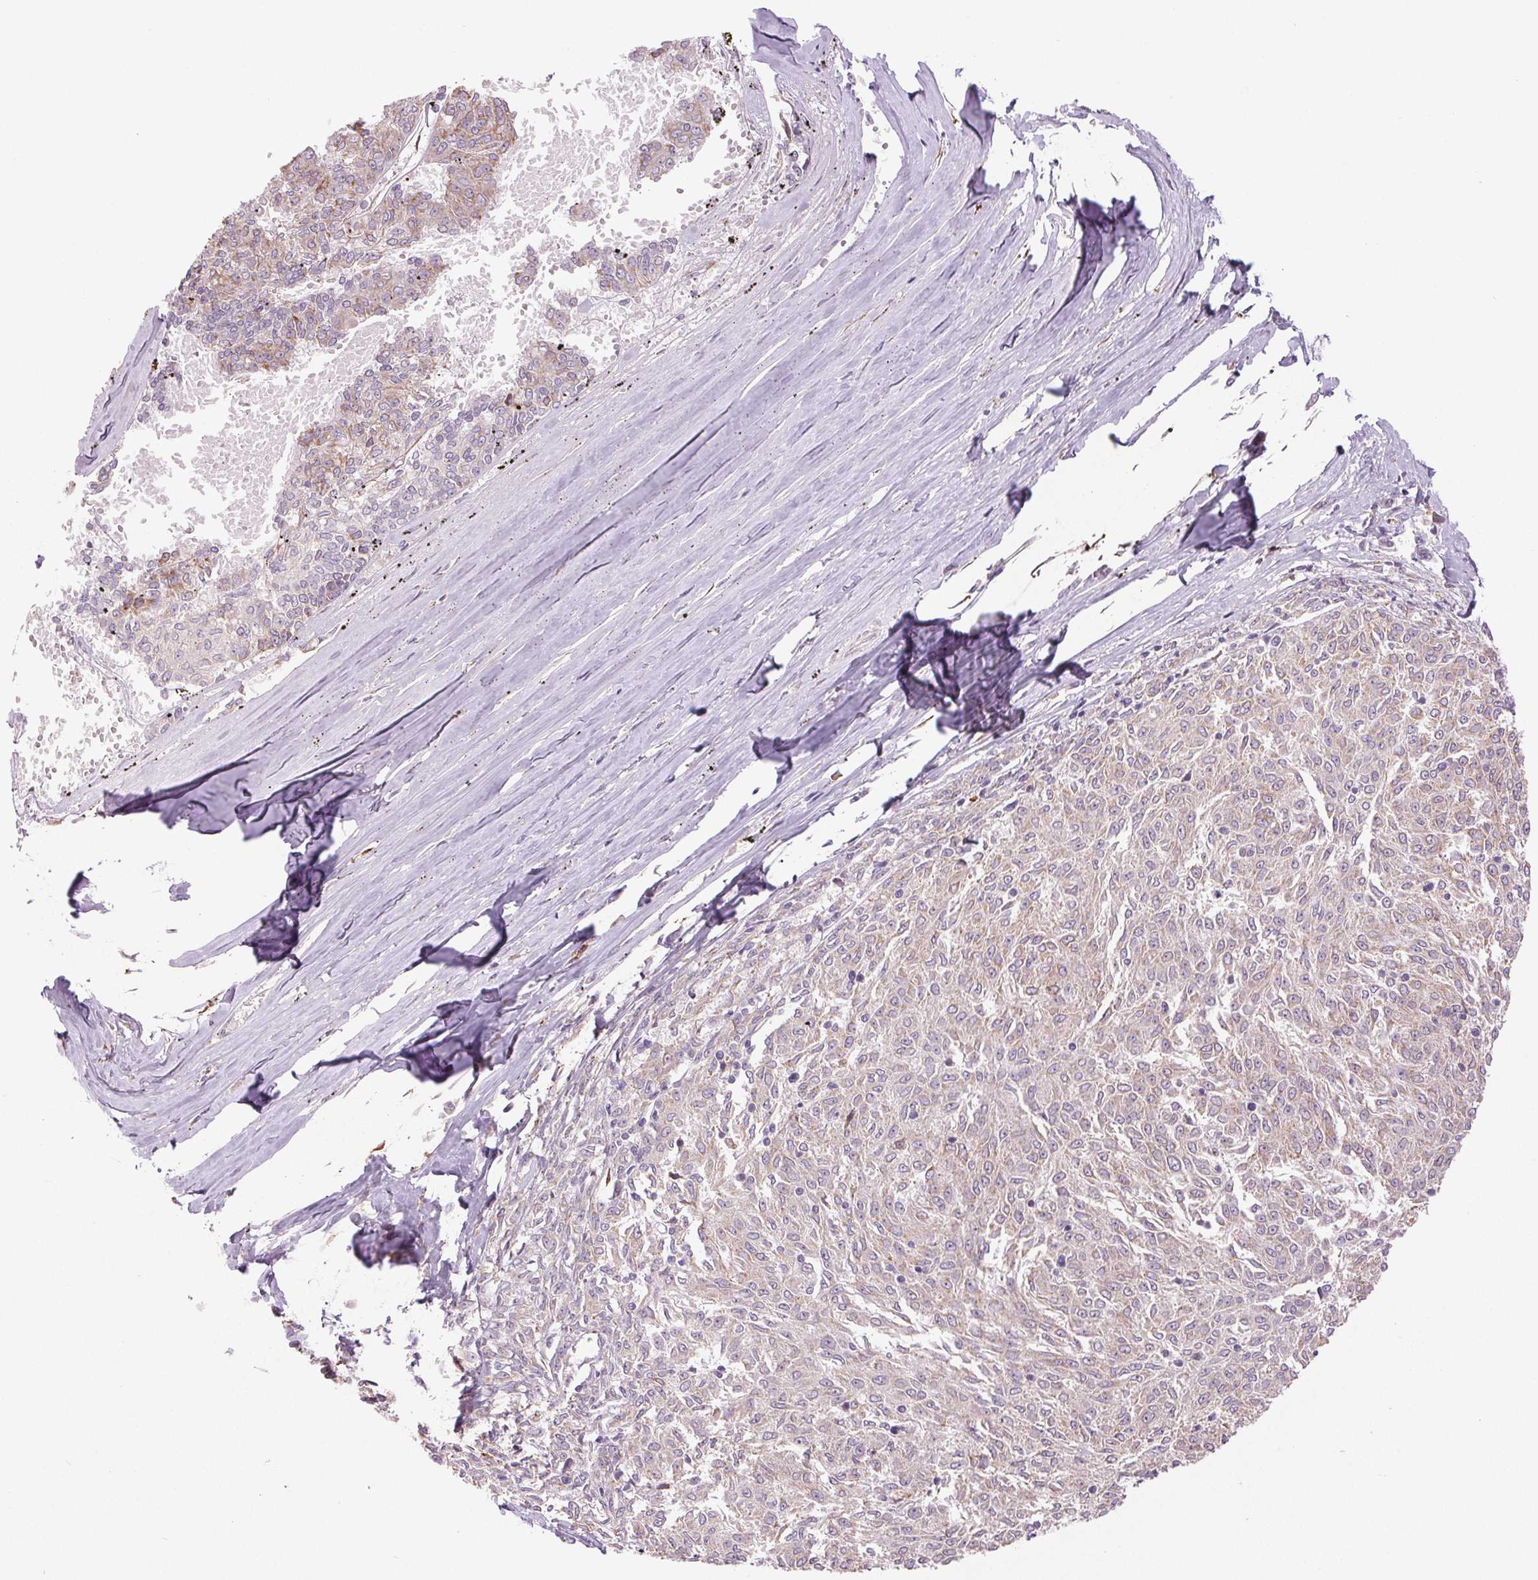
{"staining": {"intensity": "weak", "quantity": ">75%", "location": "cytoplasmic/membranous"}, "tissue": "melanoma", "cell_type": "Tumor cells", "image_type": "cancer", "snomed": [{"axis": "morphology", "description": "Malignant melanoma, NOS"}, {"axis": "topography", "description": "Skin"}], "caption": "Immunohistochemical staining of melanoma reveals weak cytoplasmic/membranous protein positivity in approximately >75% of tumor cells. (DAB (3,3'-diaminobenzidine) IHC with brightfield microscopy, high magnification).", "gene": "METTL17", "patient": {"sex": "female", "age": 72}}